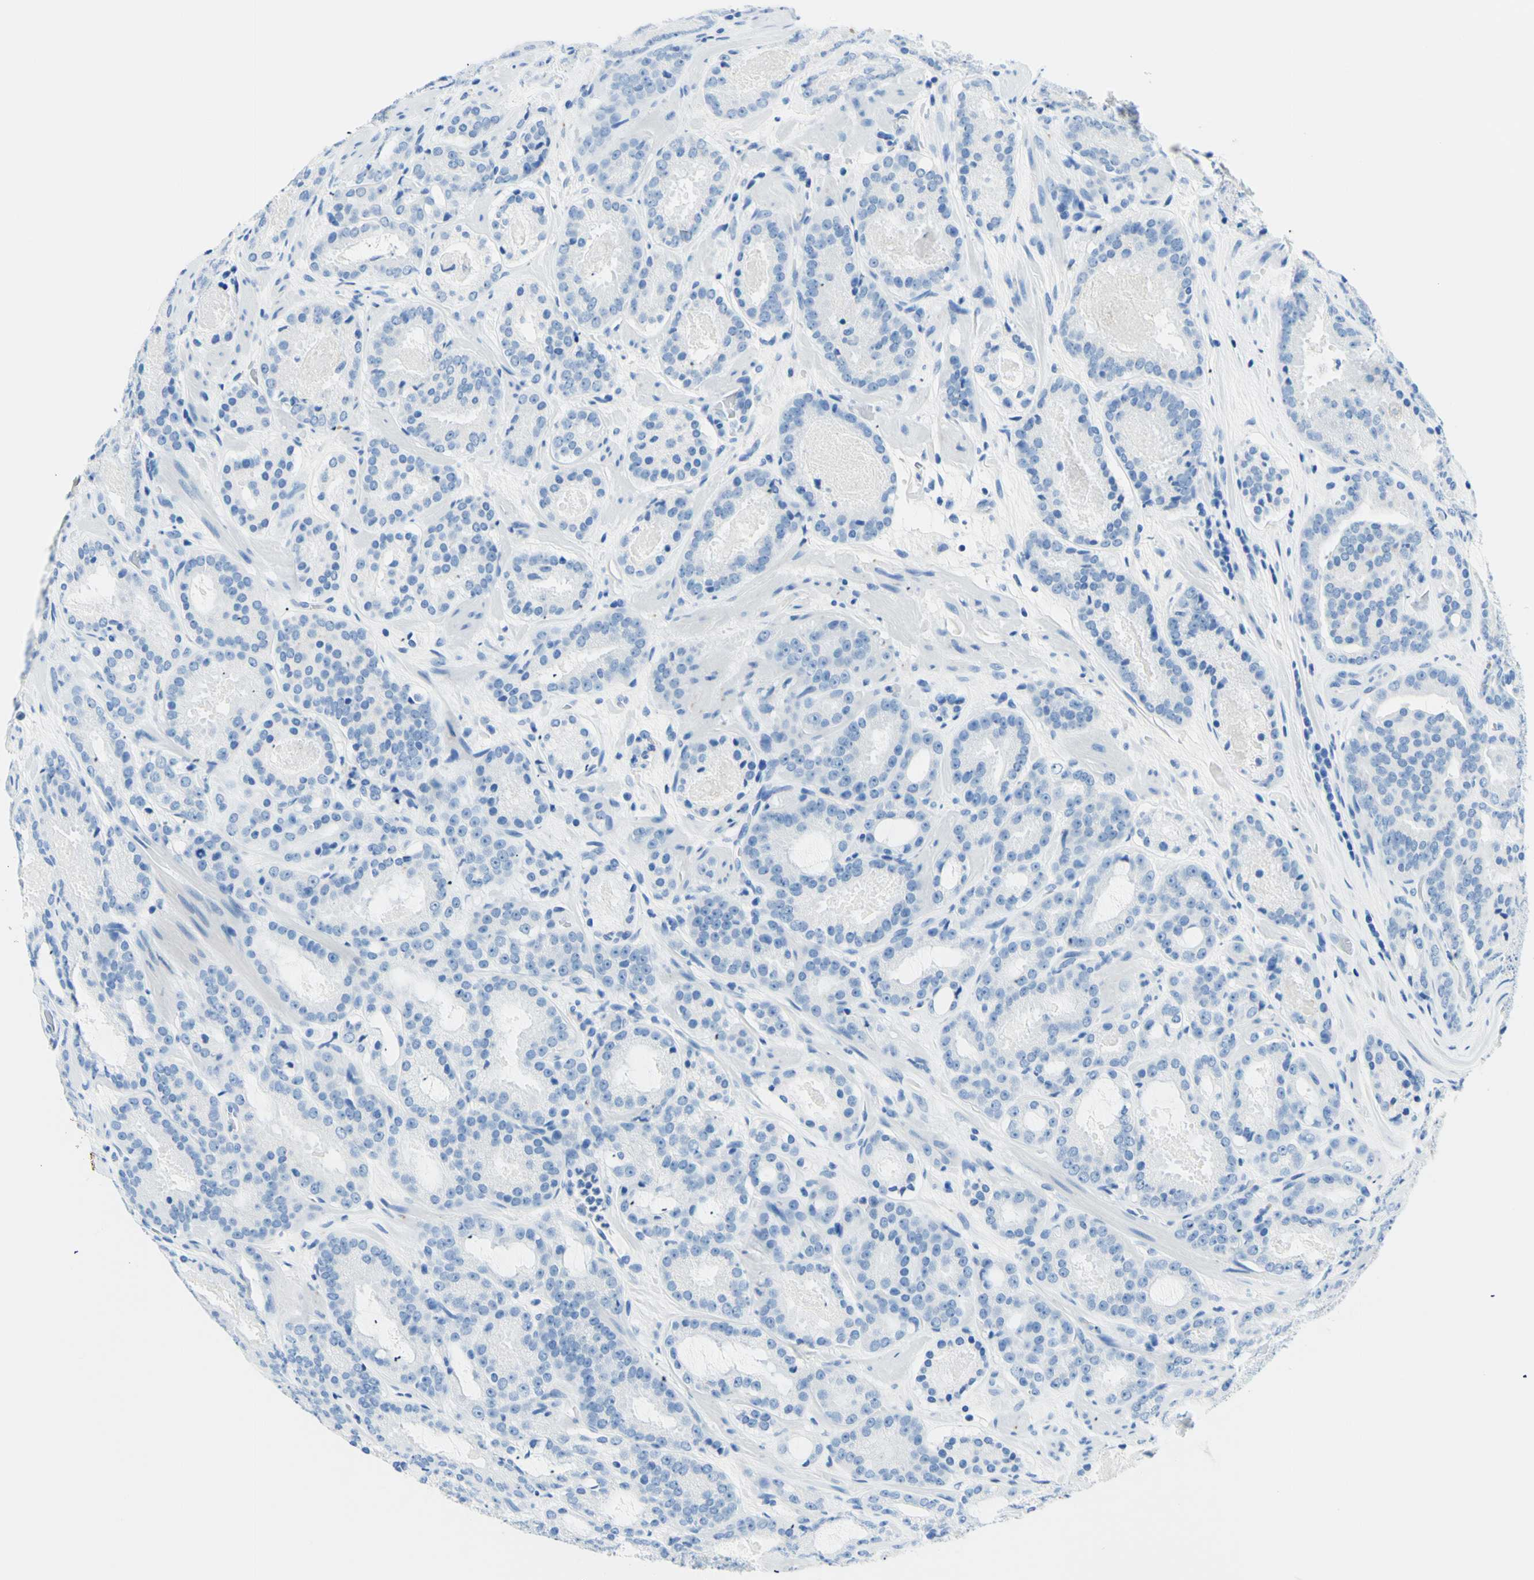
{"staining": {"intensity": "negative", "quantity": "none", "location": "none"}, "tissue": "prostate cancer", "cell_type": "Tumor cells", "image_type": "cancer", "snomed": [{"axis": "morphology", "description": "Adenocarcinoma, Low grade"}, {"axis": "topography", "description": "Prostate"}], "caption": "This is a histopathology image of immunohistochemistry (IHC) staining of prostate cancer (adenocarcinoma (low-grade)), which shows no staining in tumor cells. (Brightfield microscopy of DAB (3,3'-diaminobenzidine) immunohistochemistry at high magnification).", "gene": "MYH2", "patient": {"sex": "male", "age": 69}}